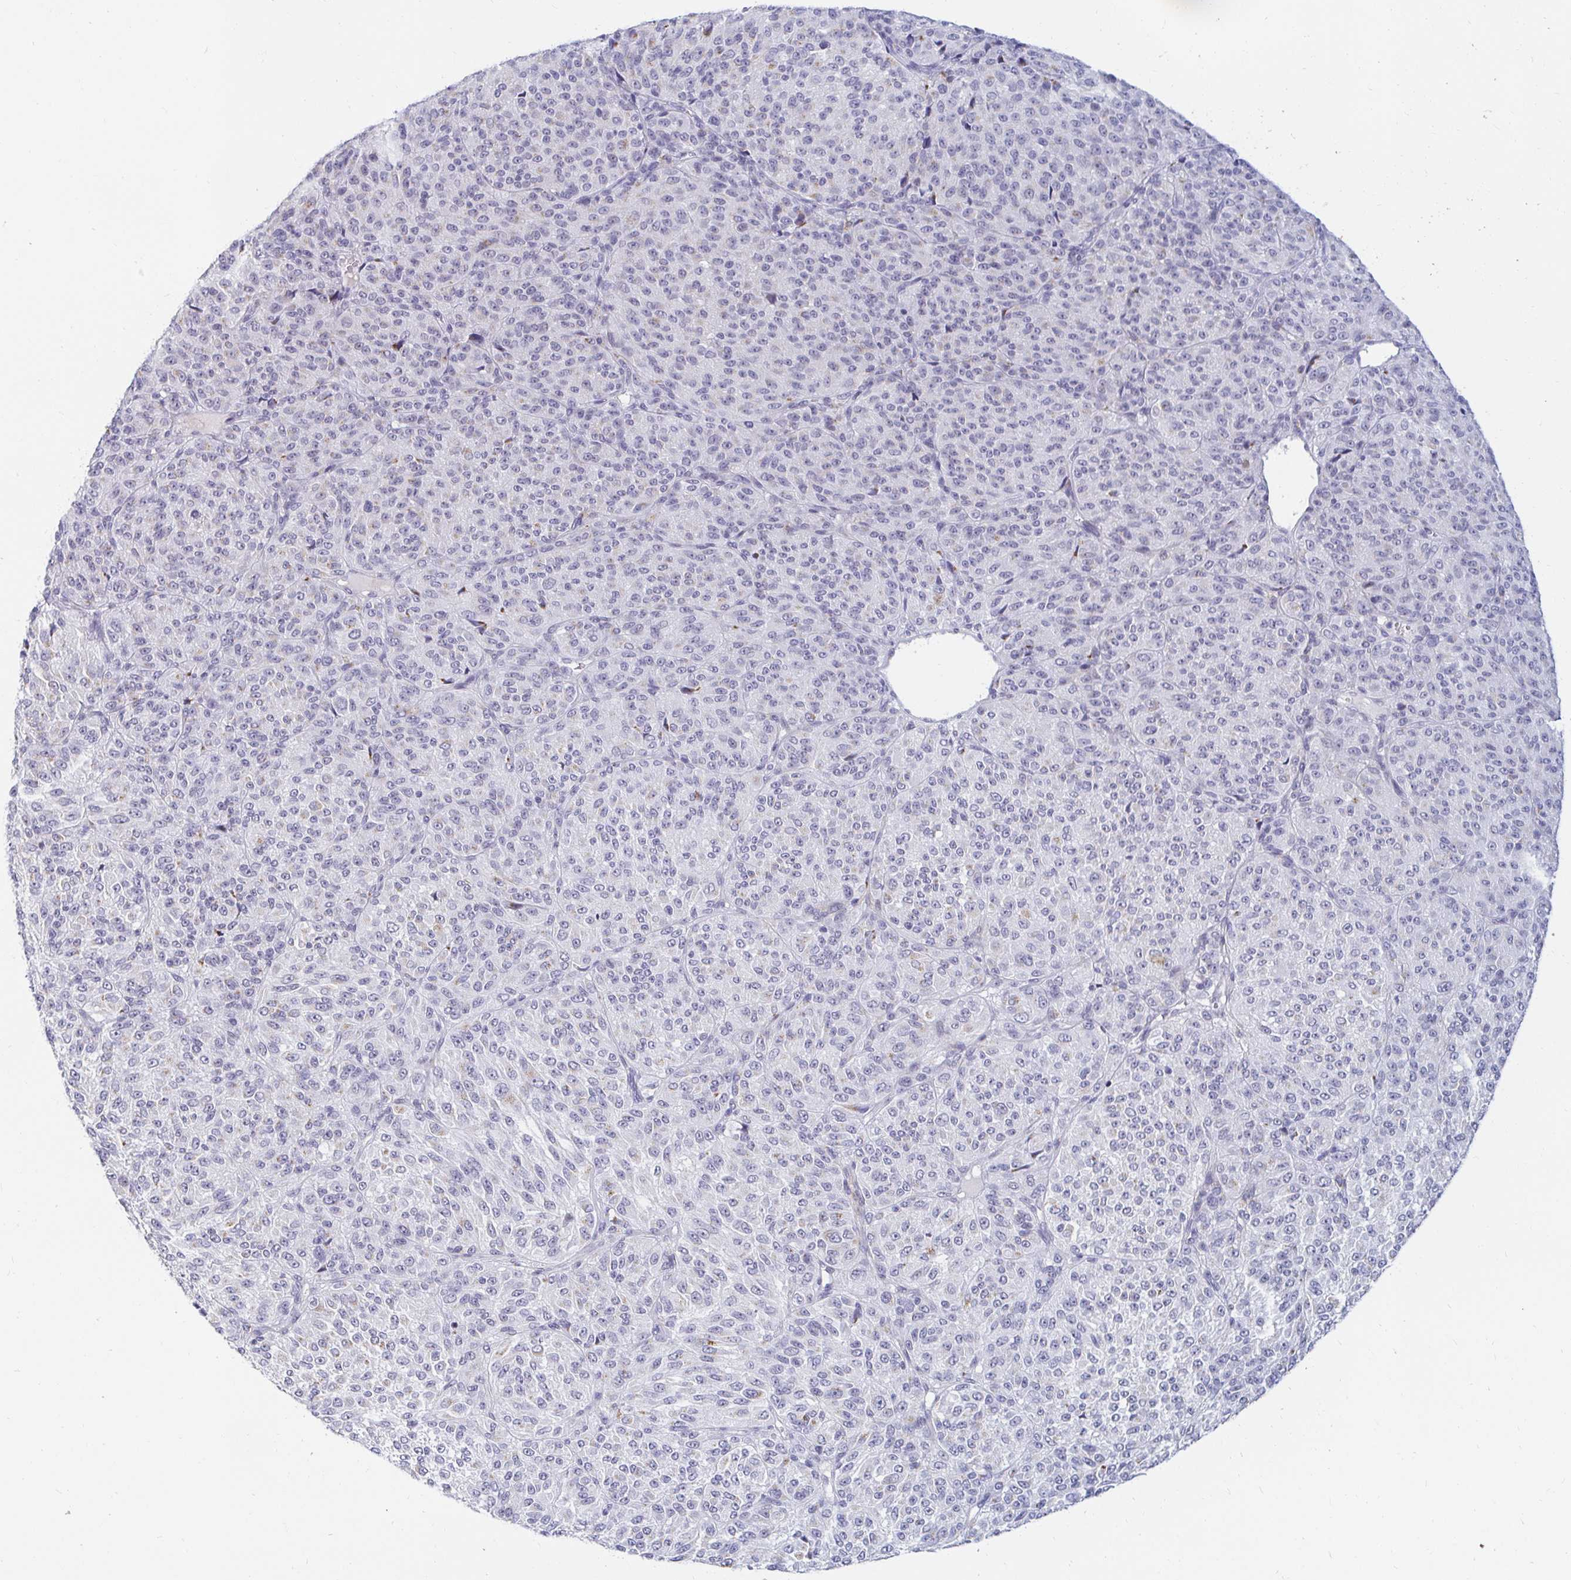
{"staining": {"intensity": "negative", "quantity": "none", "location": "none"}, "tissue": "melanoma", "cell_type": "Tumor cells", "image_type": "cancer", "snomed": [{"axis": "morphology", "description": "Malignant melanoma, Metastatic site"}, {"axis": "topography", "description": "Brain"}], "caption": "DAB (3,3'-diaminobenzidine) immunohistochemical staining of human melanoma demonstrates no significant positivity in tumor cells.", "gene": "OR51D1", "patient": {"sex": "female", "age": 56}}